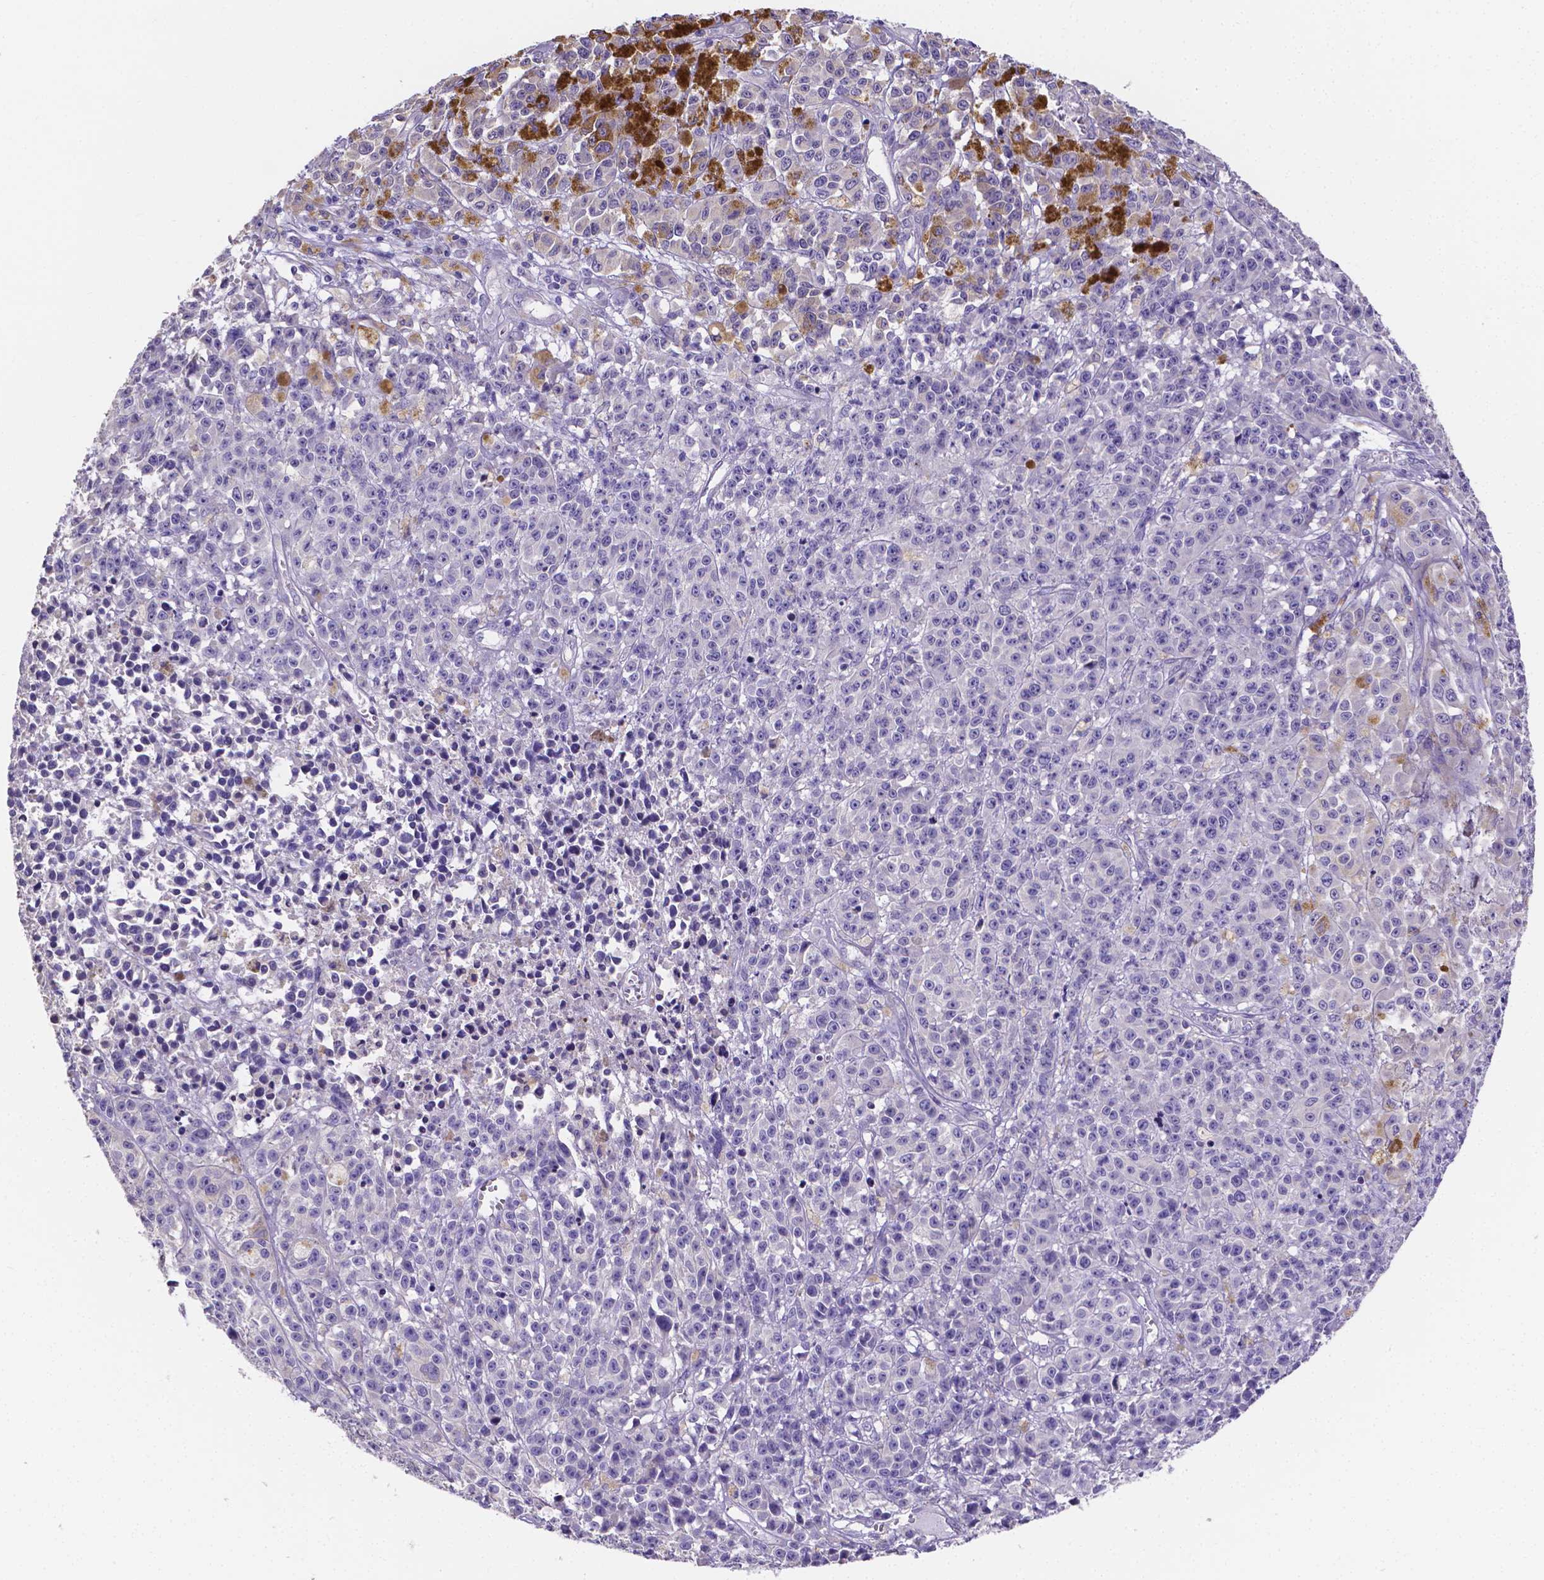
{"staining": {"intensity": "negative", "quantity": "none", "location": "none"}, "tissue": "melanoma", "cell_type": "Tumor cells", "image_type": "cancer", "snomed": [{"axis": "morphology", "description": "Malignant melanoma, NOS"}, {"axis": "topography", "description": "Skin"}], "caption": "Immunohistochemistry (IHC) micrograph of neoplastic tissue: human malignant melanoma stained with DAB (3,3'-diaminobenzidine) demonstrates no significant protein positivity in tumor cells.", "gene": "ATP6V1D", "patient": {"sex": "female", "age": 58}}